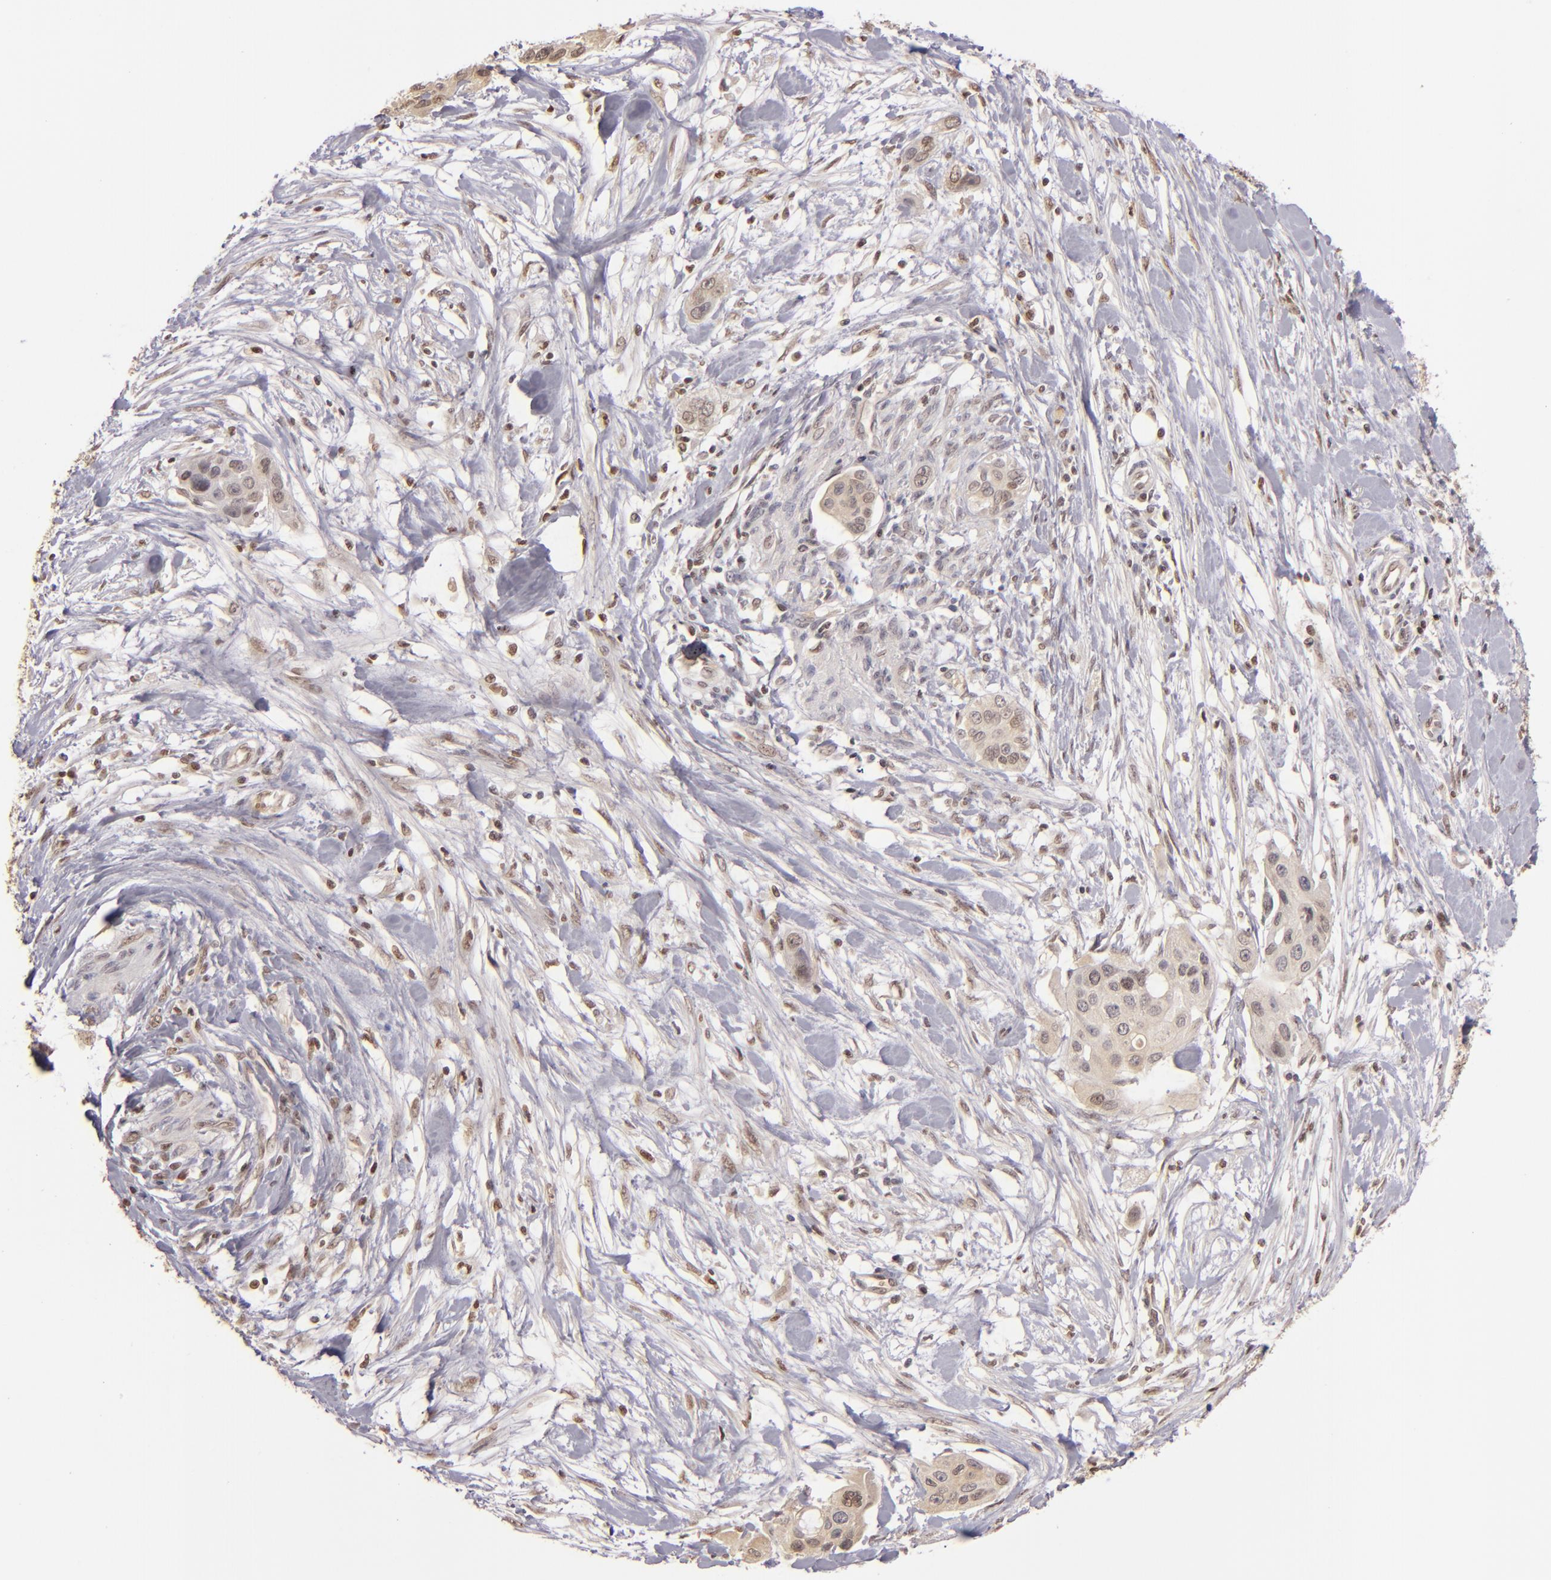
{"staining": {"intensity": "weak", "quantity": ">75%", "location": "cytoplasmic/membranous"}, "tissue": "pancreatic cancer", "cell_type": "Tumor cells", "image_type": "cancer", "snomed": [{"axis": "morphology", "description": "Adenocarcinoma, NOS"}, {"axis": "topography", "description": "Pancreas"}], "caption": "Protein staining of pancreatic cancer (adenocarcinoma) tissue demonstrates weak cytoplasmic/membranous staining in about >75% of tumor cells.", "gene": "LRG1", "patient": {"sex": "female", "age": 60}}